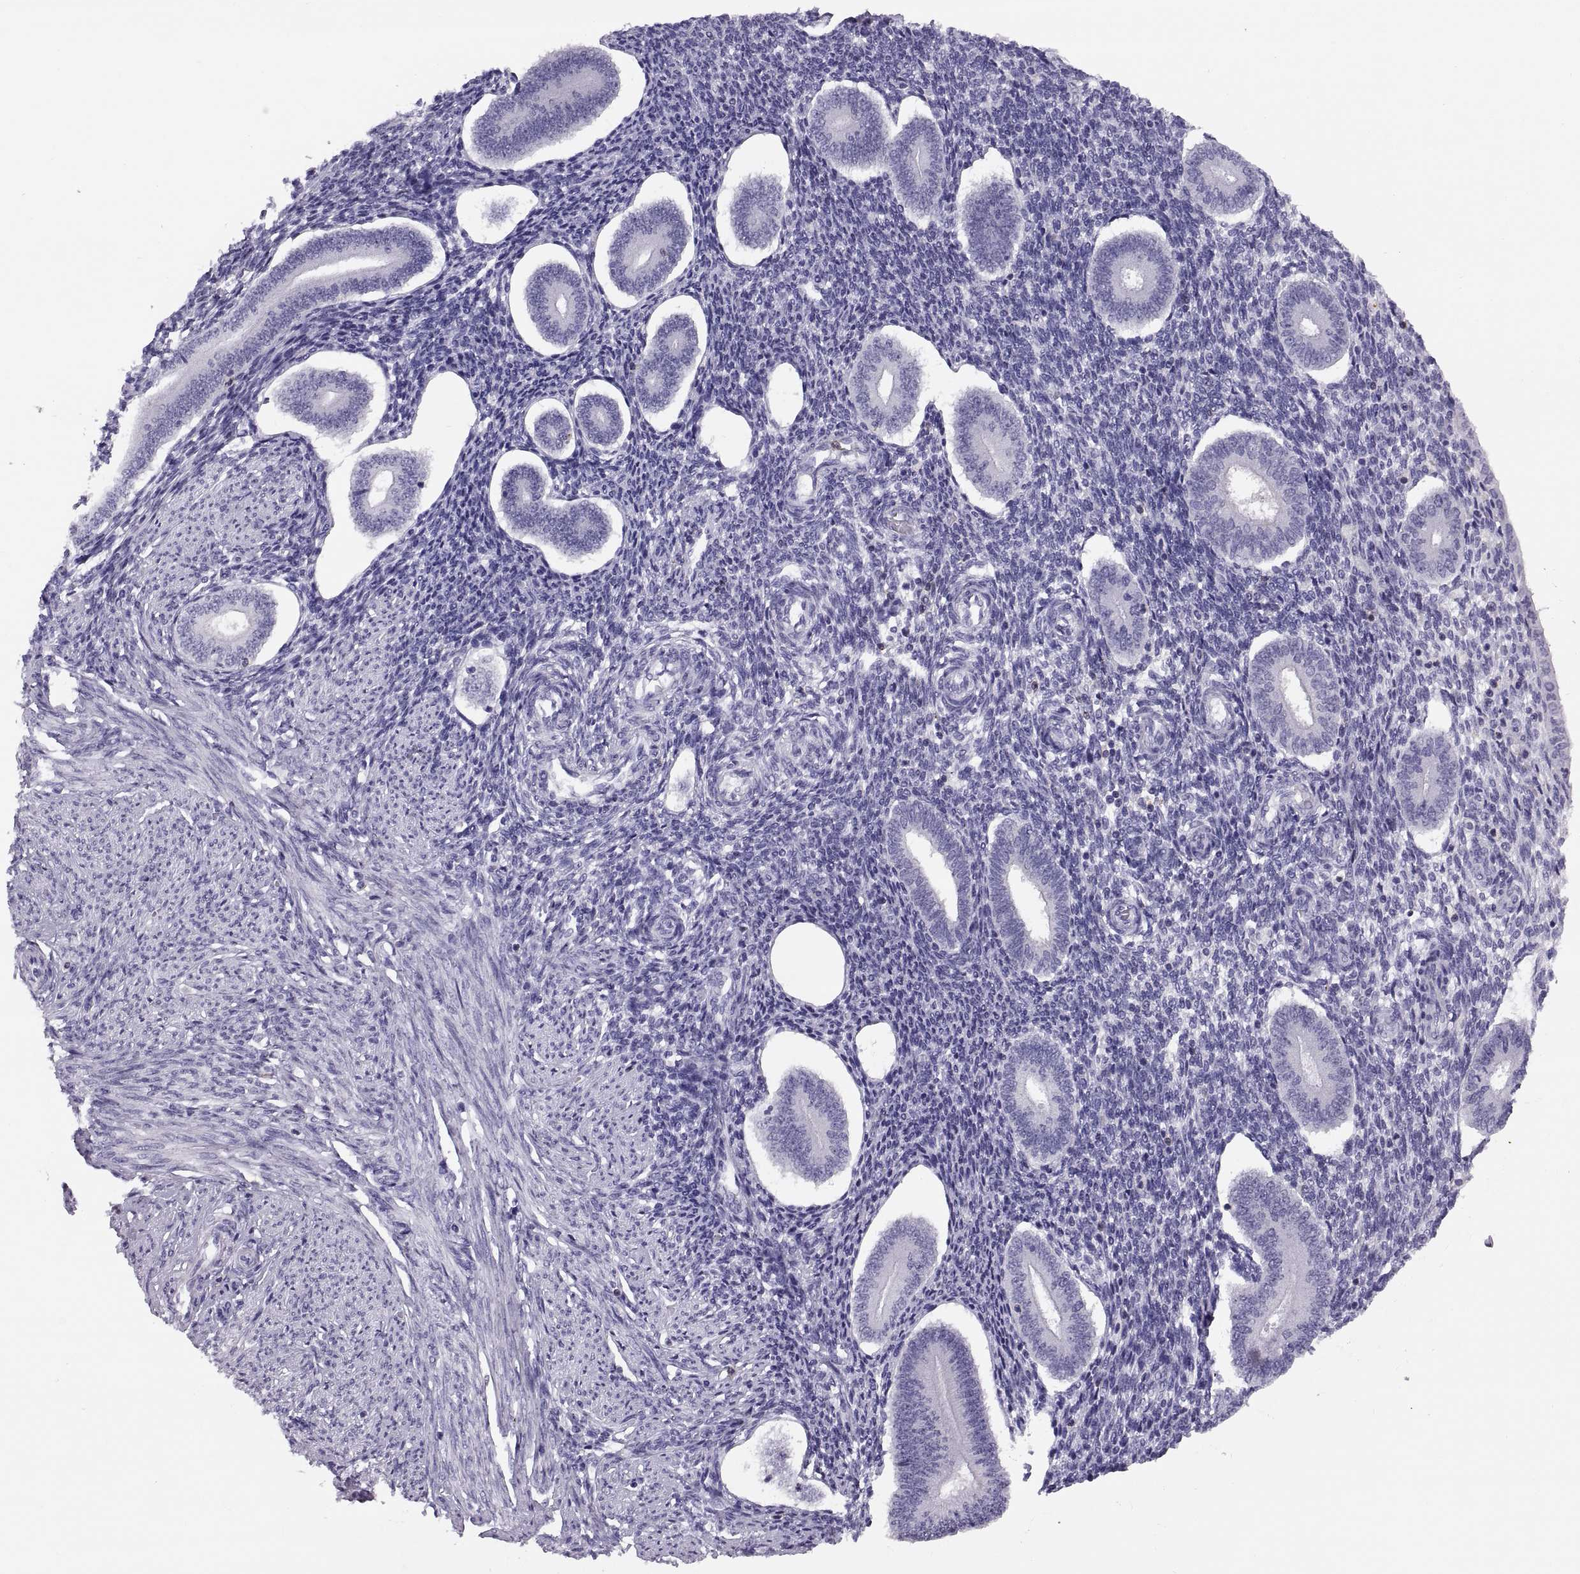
{"staining": {"intensity": "negative", "quantity": "none", "location": "none"}, "tissue": "endometrium", "cell_type": "Cells in endometrial stroma", "image_type": "normal", "snomed": [{"axis": "morphology", "description": "Normal tissue, NOS"}, {"axis": "topography", "description": "Endometrium"}], "caption": "A high-resolution image shows IHC staining of normal endometrium, which displays no significant staining in cells in endometrial stroma.", "gene": "TTC21A", "patient": {"sex": "female", "age": 40}}